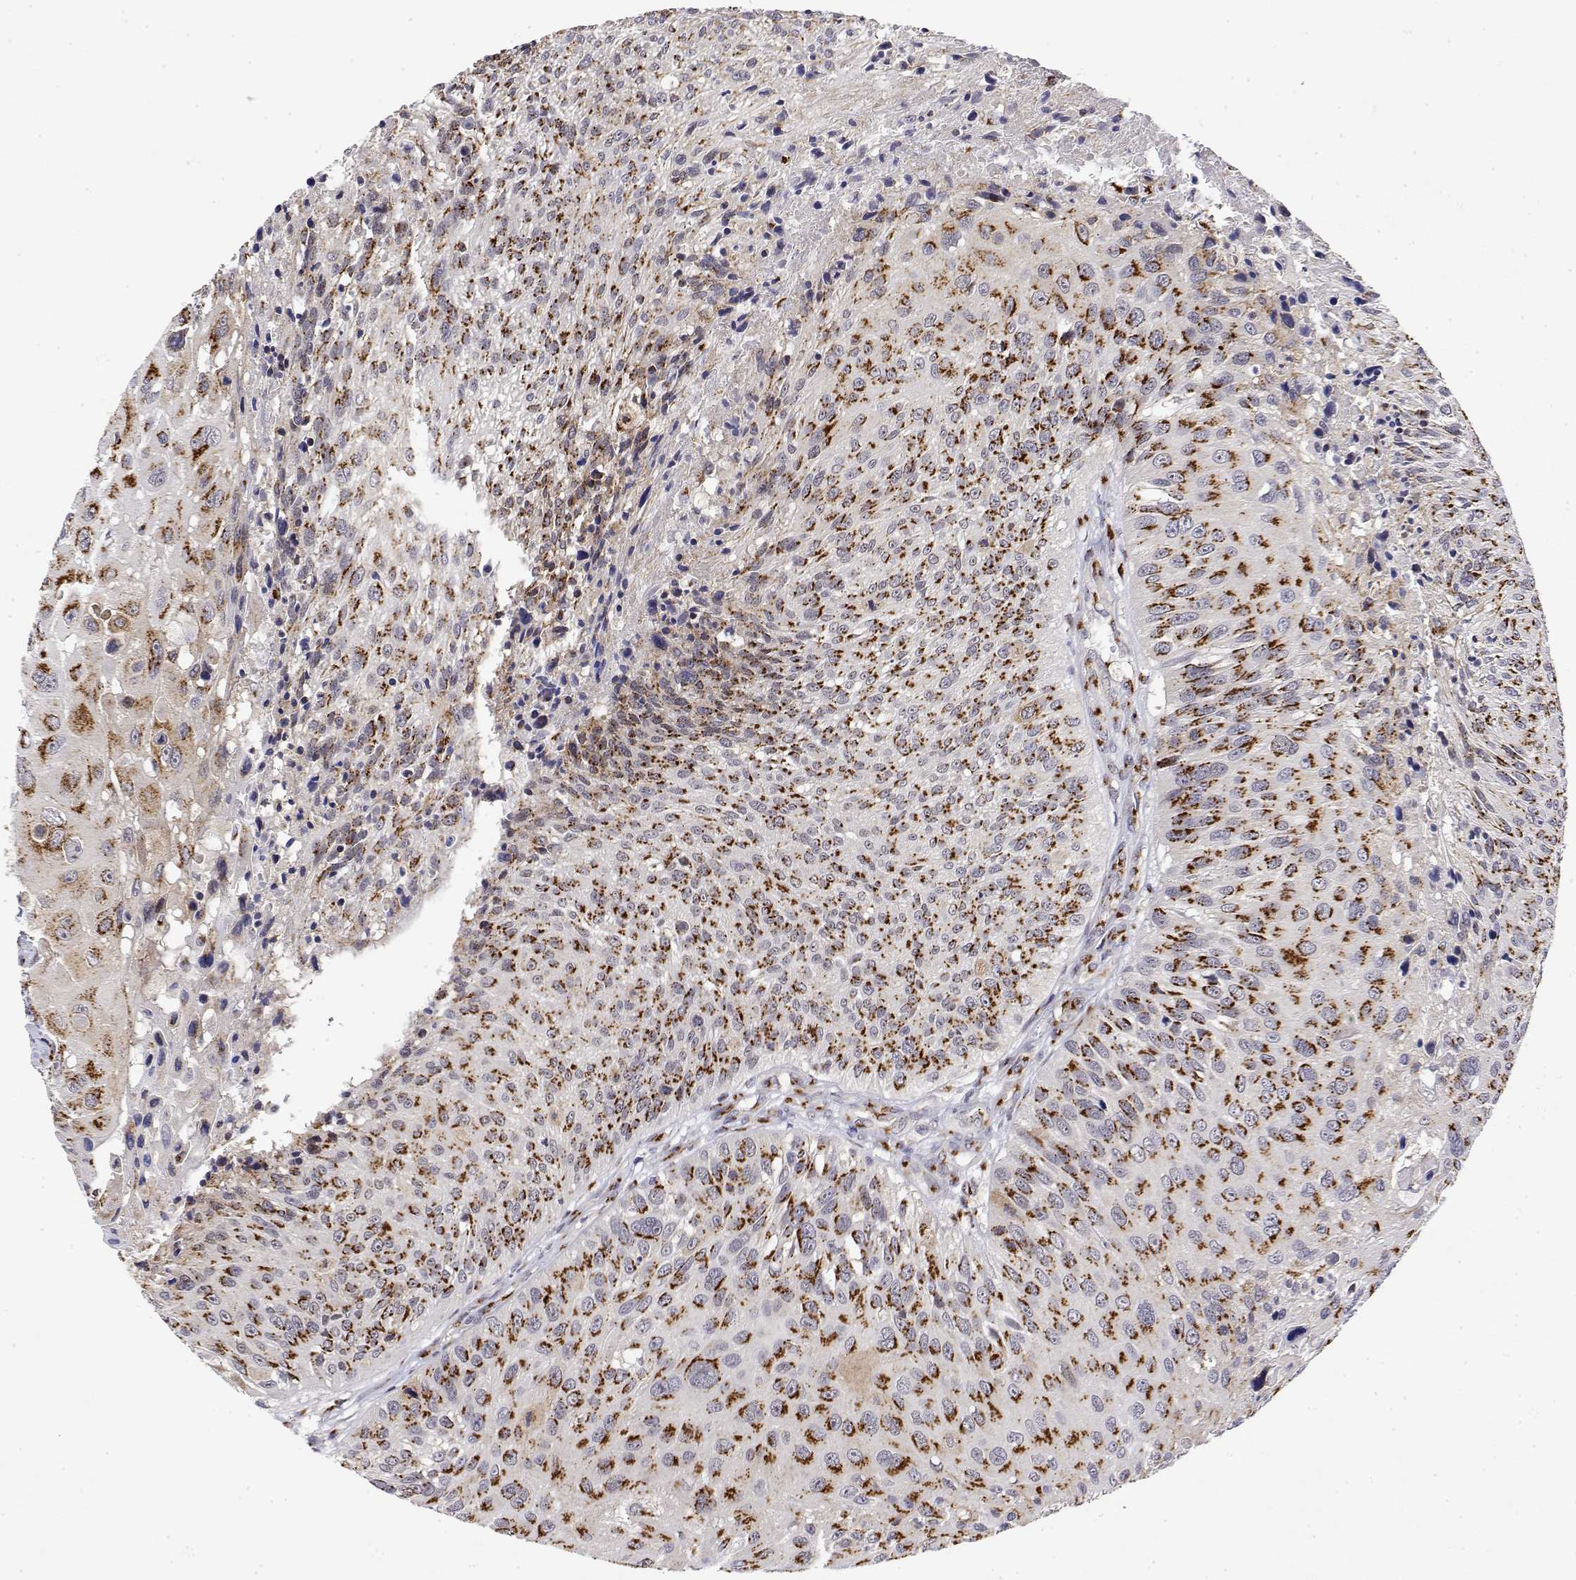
{"staining": {"intensity": "strong", "quantity": ">75%", "location": "cytoplasmic/membranous"}, "tissue": "urothelial cancer", "cell_type": "Tumor cells", "image_type": "cancer", "snomed": [{"axis": "morphology", "description": "Urothelial carcinoma, NOS"}, {"axis": "topography", "description": "Urinary bladder"}], "caption": "The photomicrograph shows immunohistochemical staining of urothelial cancer. There is strong cytoplasmic/membranous expression is appreciated in approximately >75% of tumor cells. Ihc stains the protein of interest in brown and the nuclei are stained blue.", "gene": "YIPF3", "patient": {"sex": "male", "age": 55}}